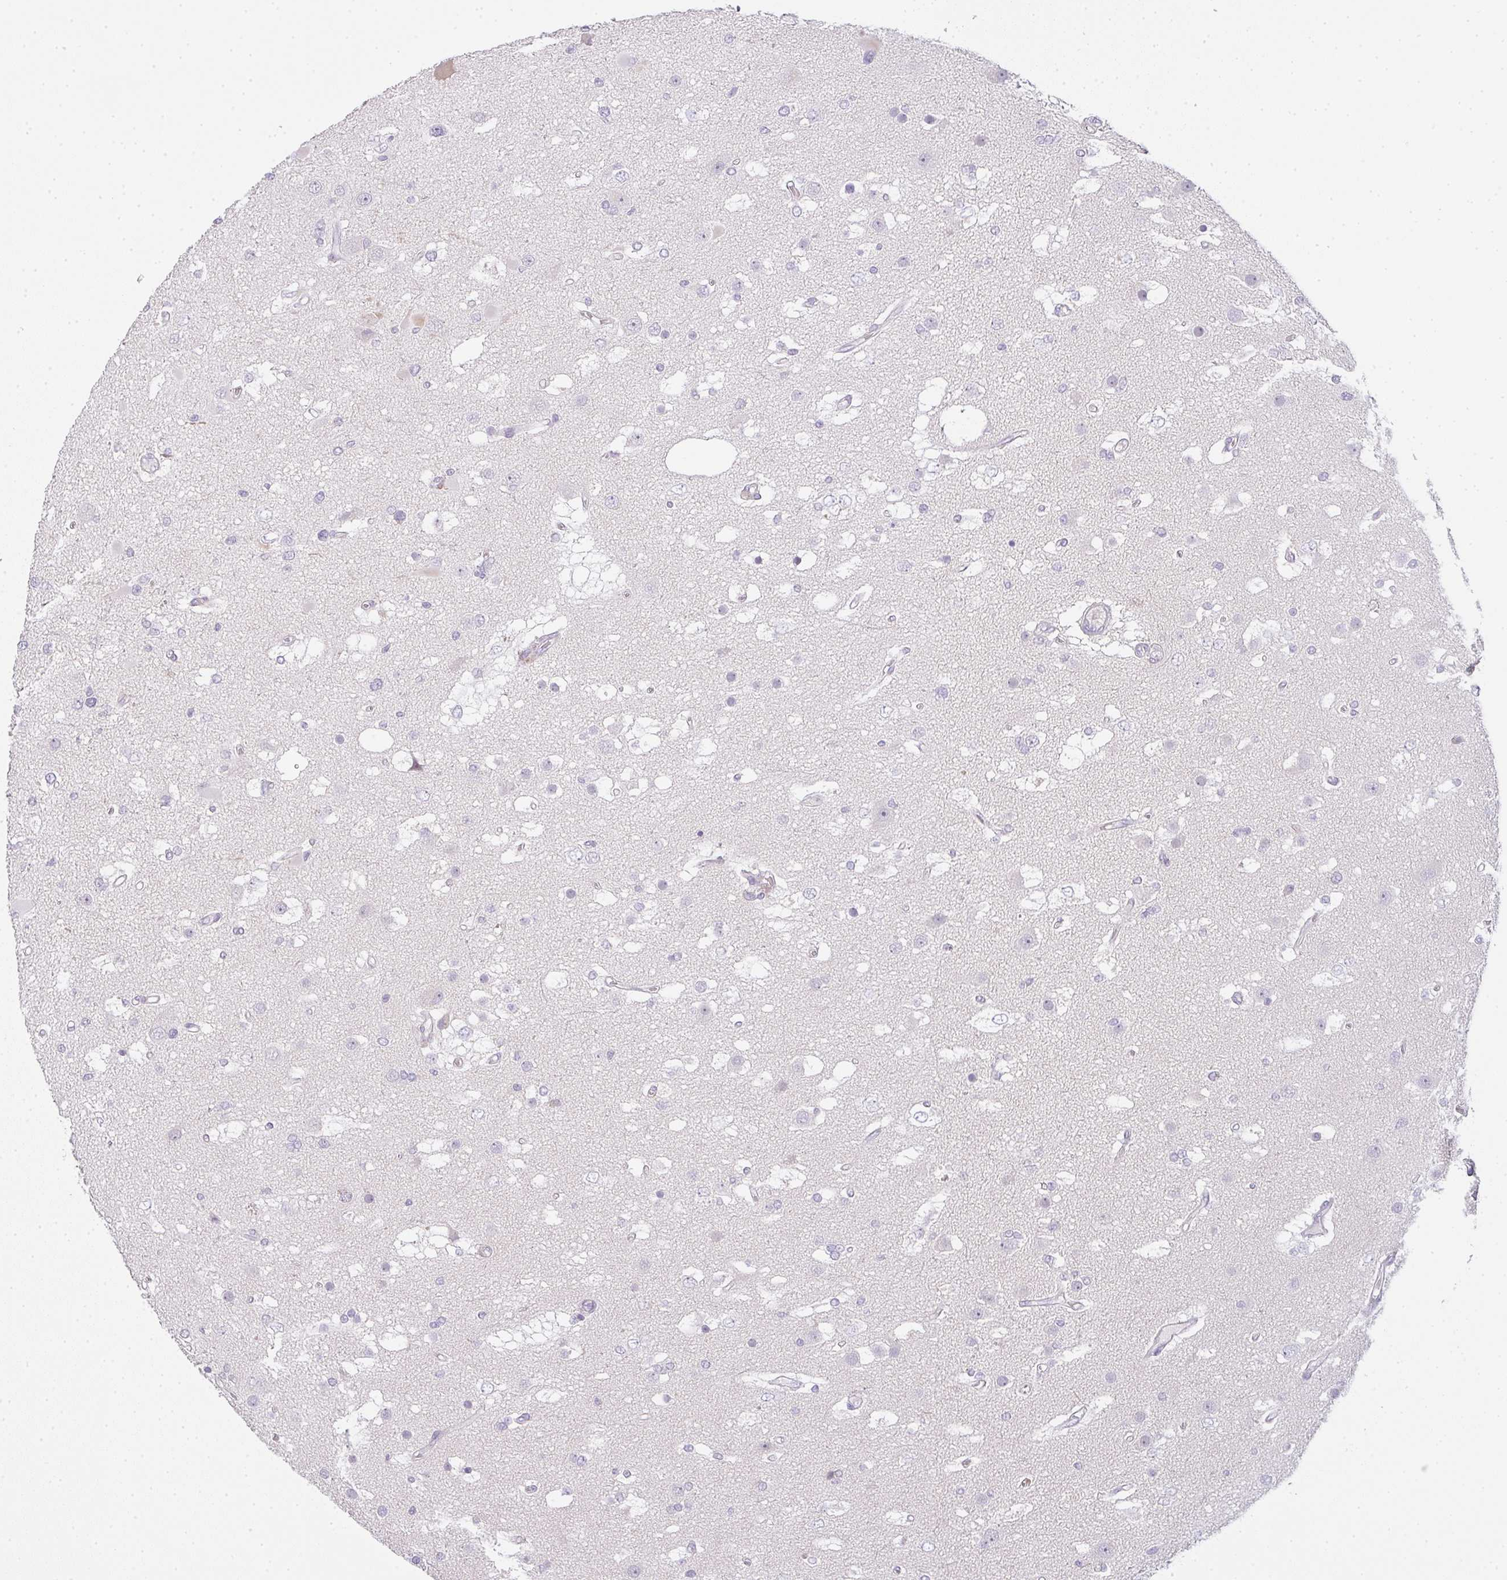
{"staining": {"intensity": "negative", "quantity": "none", "location": "none"}, "tissue": "glioma", "cell_type": "Tumor cells", "image_type": "cancer", "snomed": [{"axis": "morphology", "description": "Glioma, malignant, High grade"}, {"axis": "topography", "description": "Brain"}], "caption": "High power microscopy image of an immunohistochemistry photomicrograph of malignant glioma (high-grade), revealing no significant positivity in tumor cells. Brightfield microscopy of IHC stained with DAB (brown) and hematoxylin (blue), captured at high magnification.", "gene": "SIRPB2", "patient": {"sex": "male", "age": 53}}